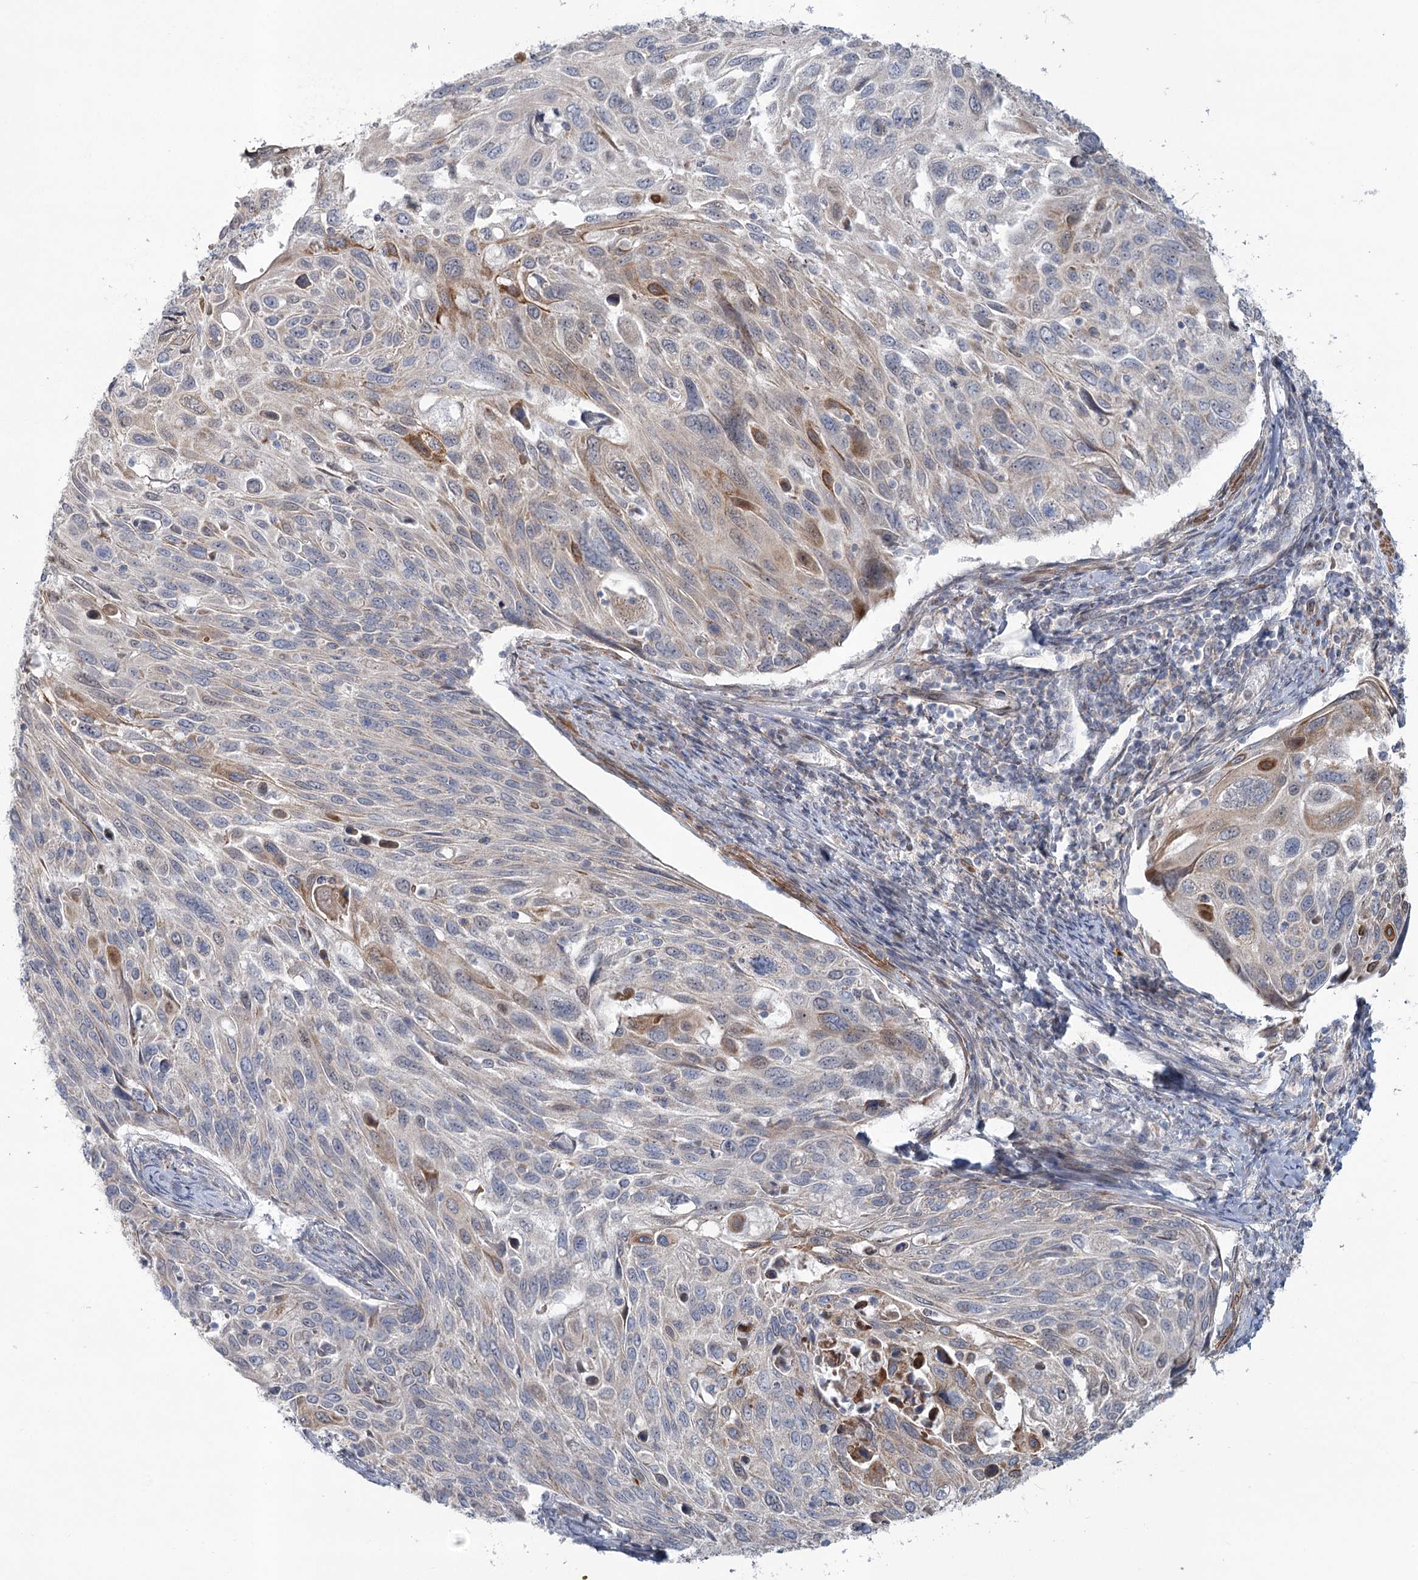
{"staining": {"intensity": "moderate", "quantity": "<25%", "location": "cytoplasmic/membranous"}, "tissue": "cervical cancer", "cell_type": "Tumor cells", "image_type": "cancer", "snomed": [{"axis": "morphology", "description": "Squamous cell carcinoma, NOS"}, {"axis": "topography", "description": "Cervix"}], "caption": "IHC image of neoplastic tissue: human cervical cancer (squamous cell carcinoma) stained using IHC exhibits low levels of moderate protein expression localized specifically in the cytoplasmic/membranous of tumor cells, appearing as a cytoplasmic/membranous brown color.", "gene": "MTG1", "patient": {"sex": "female", "age": 70}}